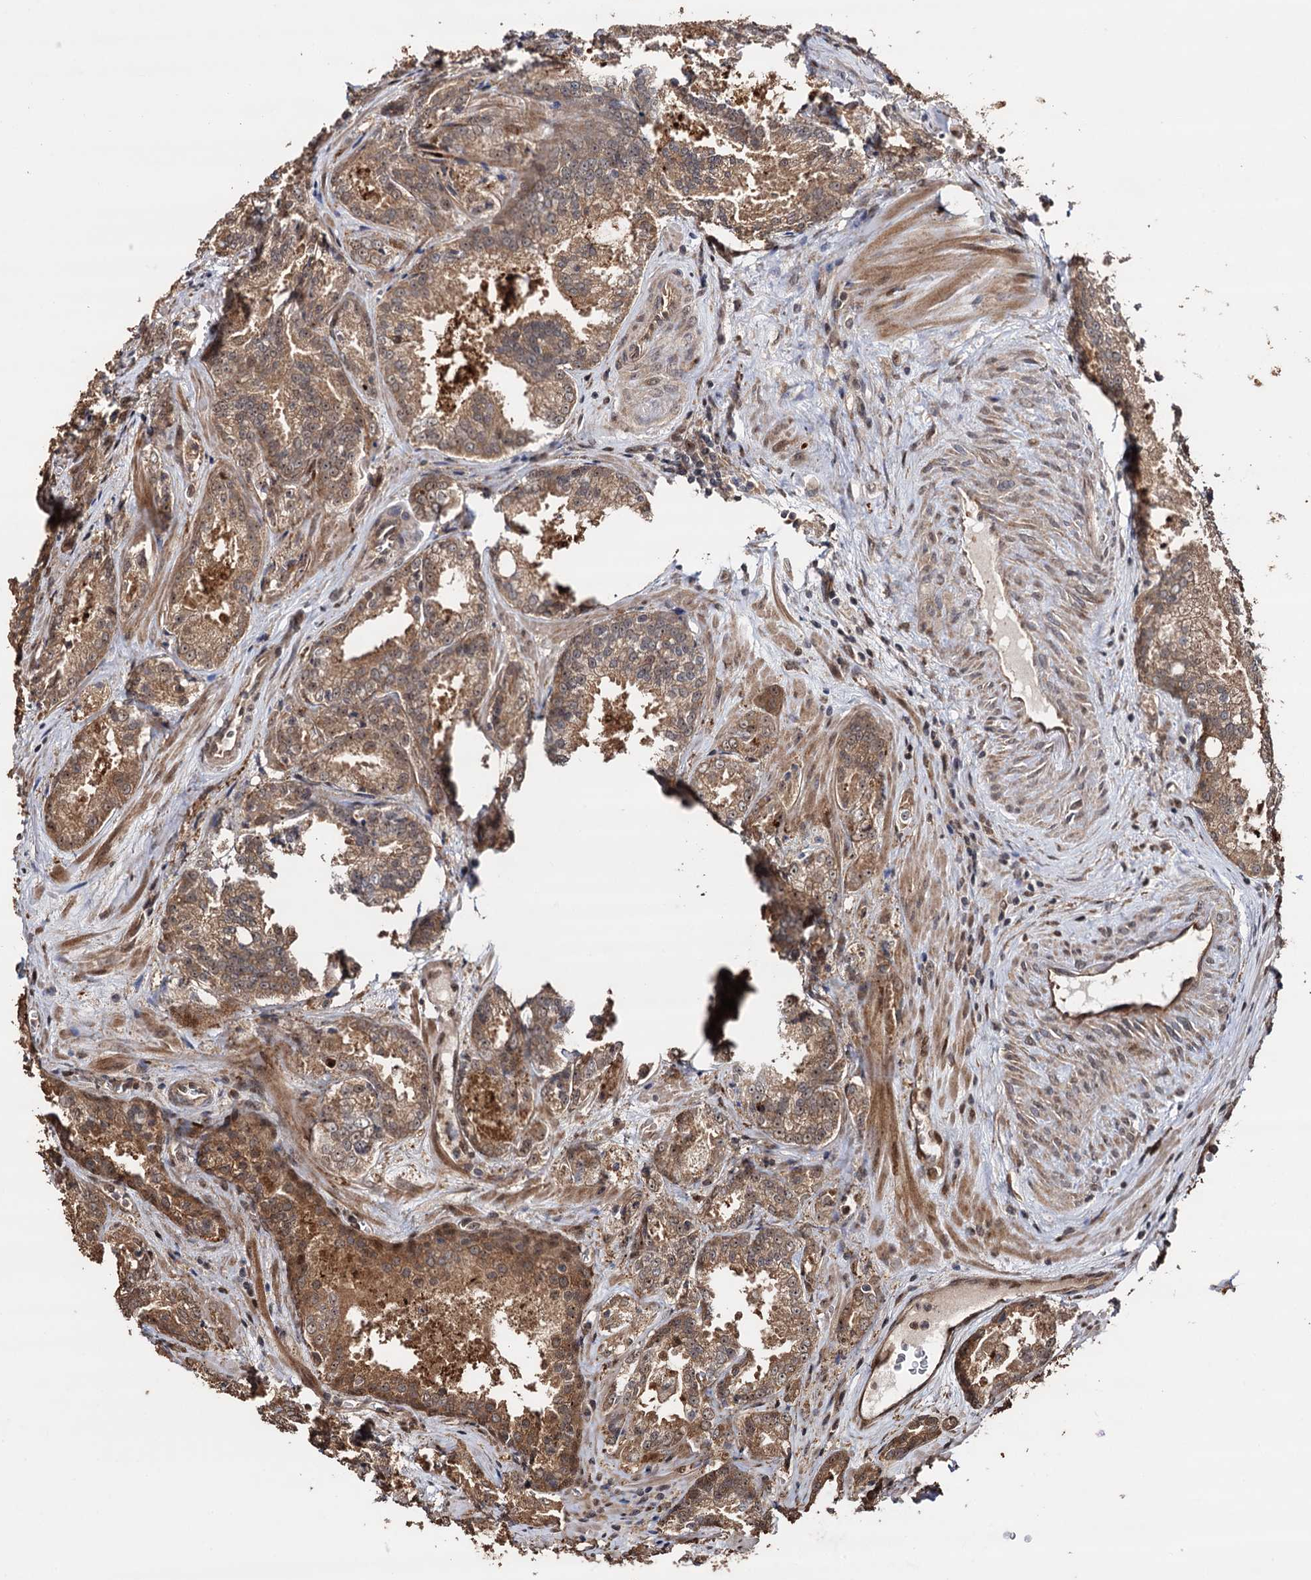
{"staining": {"intensity": "moderate", "quantity": ">75%", "location": "cytoplasmic/membranous,nuclear"}, "tissue": "prostate cancer", "cell_type": "Tumor cells", "image_type": "cancer", "snomed": [{"axis": "morphology", "description": "Adenocarcinoma, Low grade"}, {"axis": "topography", "description": "Prostate"}], "caption": "Prostate low-grade adenocarcinoma tissue reveals moderate cytoplasmic/membranous and nuclear expression in approximately >75% of tumor cells (Stains: DAB in brown, nuclei in blue, Microscopy: brightfield microscopy at high magnification).", "gene": "PIGB", "patient": {"sex": "male", "age": 47}}